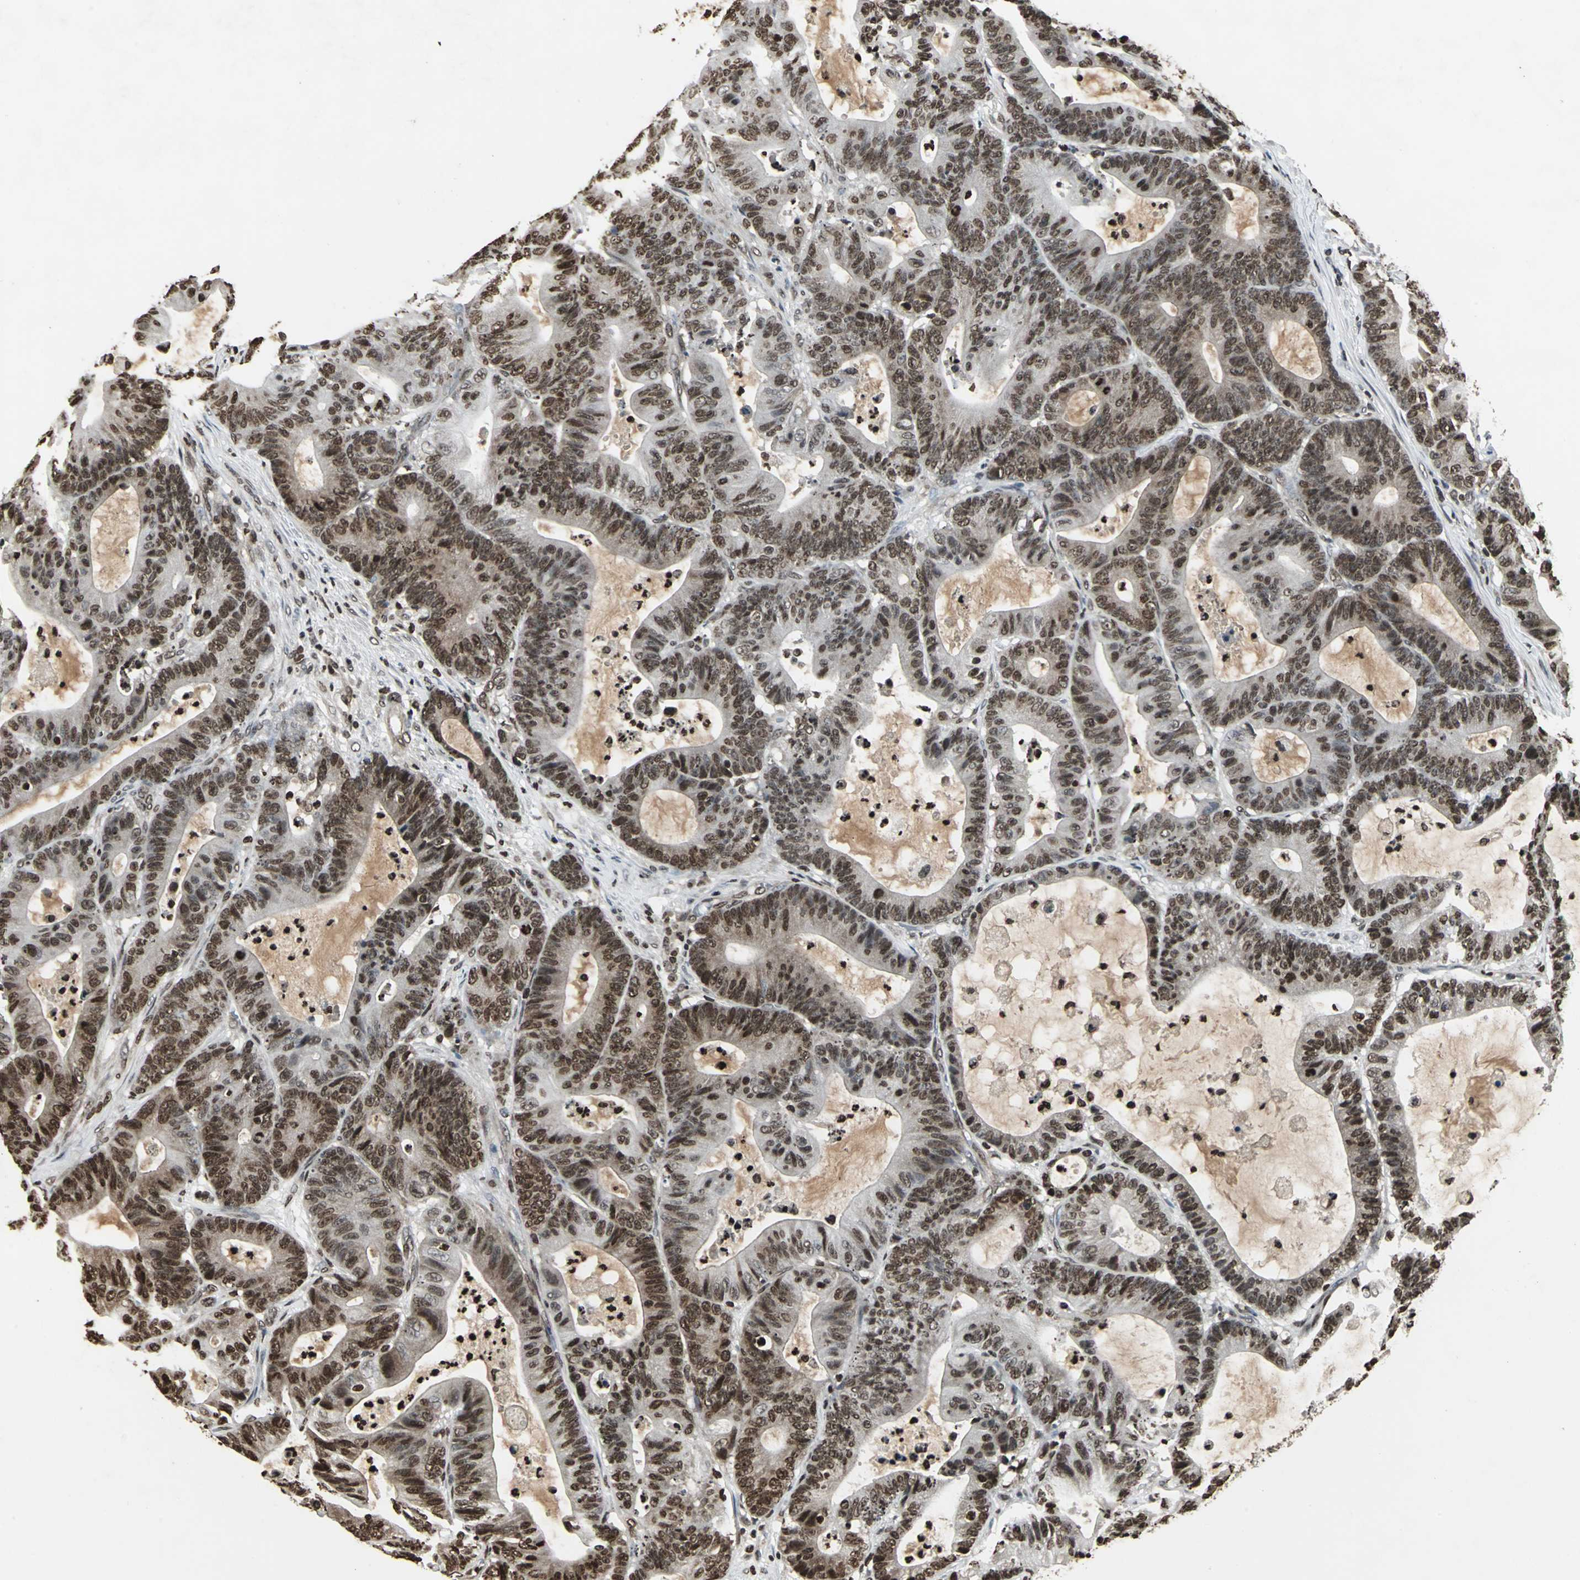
{"staining": {"intensity": "moderate", "quantity": ">75%", "location": "nuclear"}, "tissue": "colorectal cancer", "cell_type": "Tumor cells", "image_type": "cancer", "snomed": [{"axis": "morphology", "description": "Adenocarcinoma, NOS"}, {"axis": "topography", "description": "Colon"}], "caption": "Moderate nuclear expression for a protein is appreciated in approximately >75% of tumor cells of colorectal cancer using IHC.", "gene": "AHR", "patient": {"sex": "female", "age": 84}}